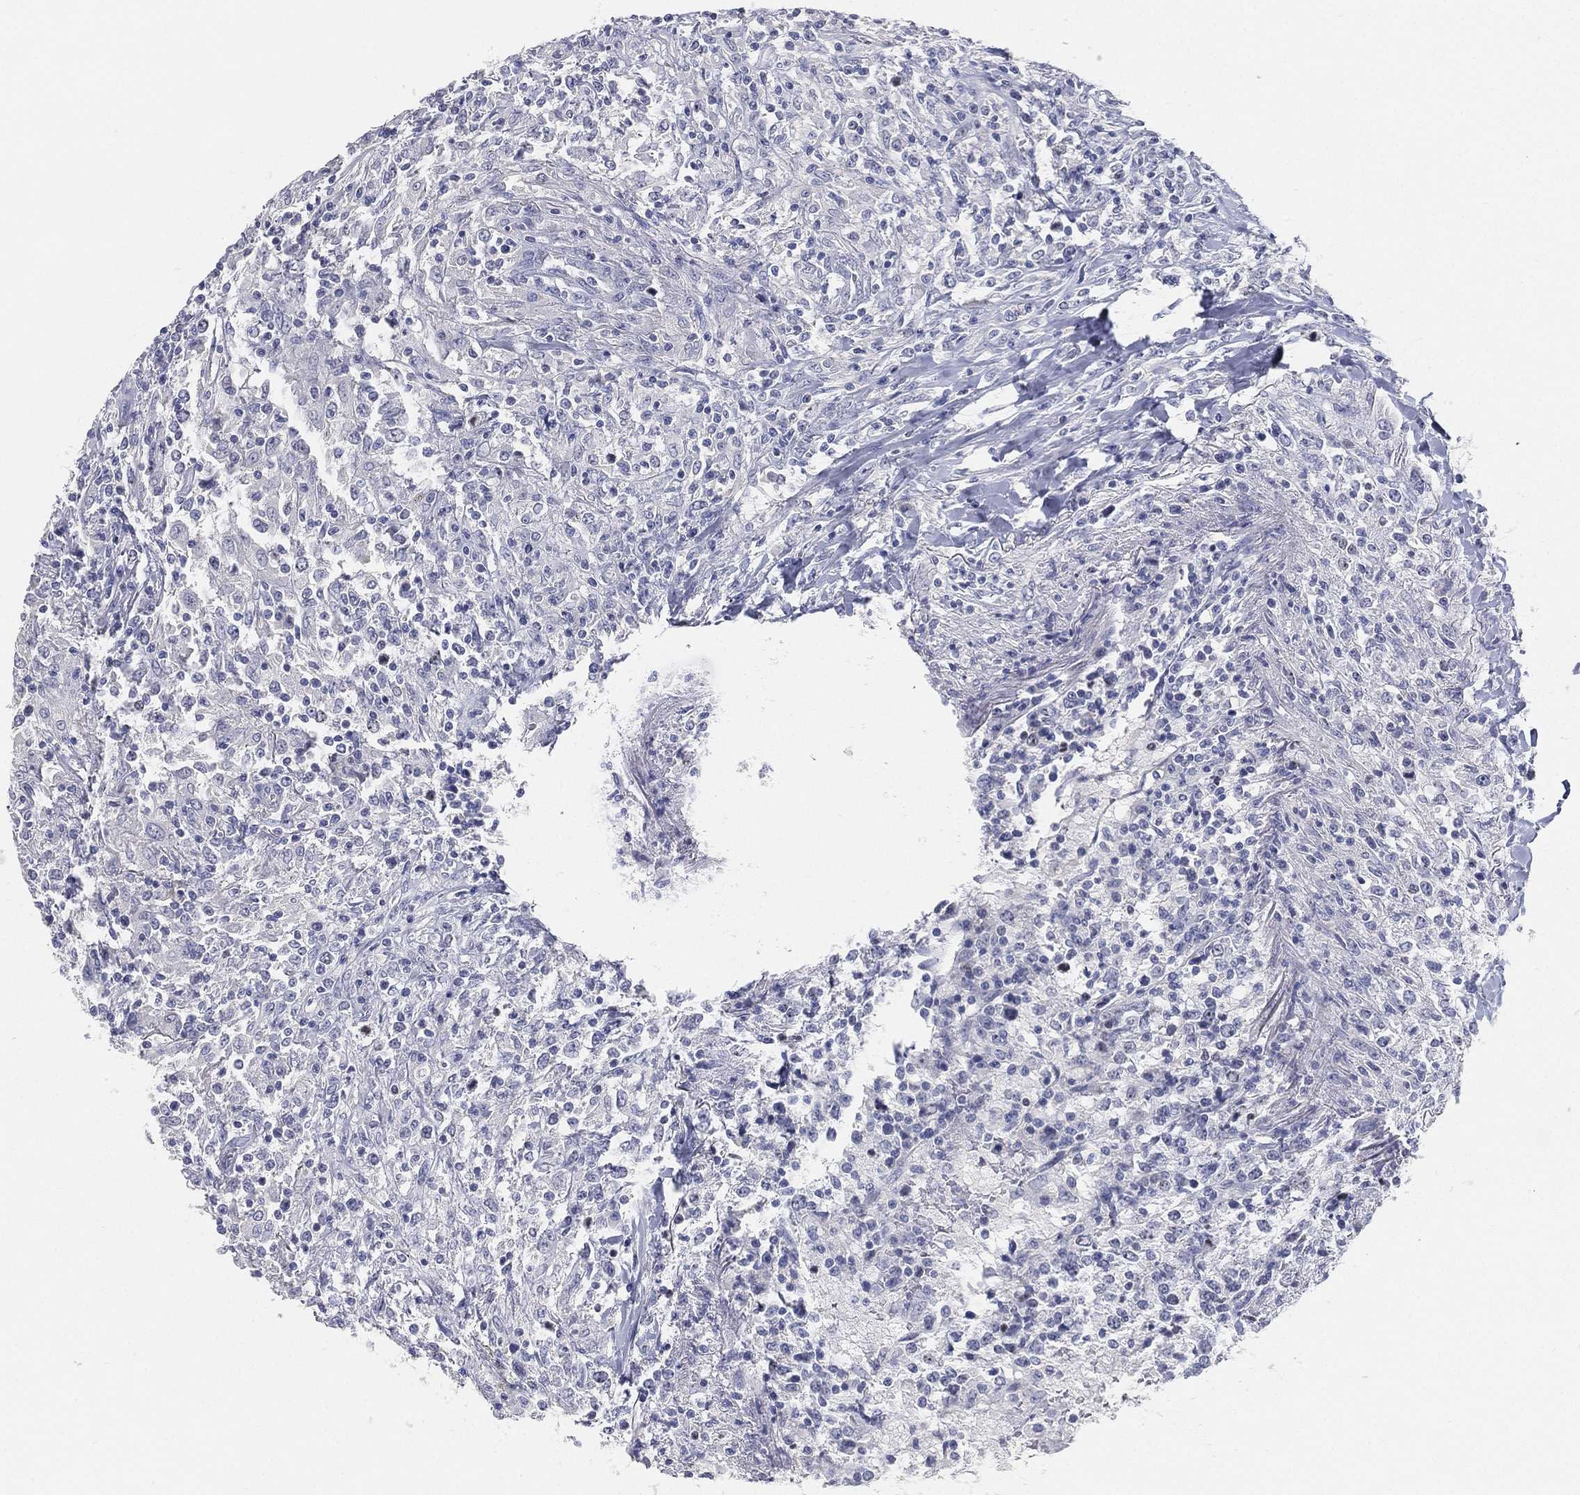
{"staining": {"intensity": "negative", "quantity": "none", "location": "none"}, "tissue": "lymphoma", "cell_type": "Tumor cells", "image_type": "cancer", "snomed": [{"axis": "morphology", "description": "Malignant lymphoma, non-Hodgkin's type, High grade"}, {"axis": "topography", "description": "Lung"}], "caption": "Immunohistochemical staining of high-grade malignant lymphoma, non-Hodgkin's type demonstrates no significant staining in tumor cells.", "gene": "FAM187B", "patient": {"sex": "male", "age": 79}}